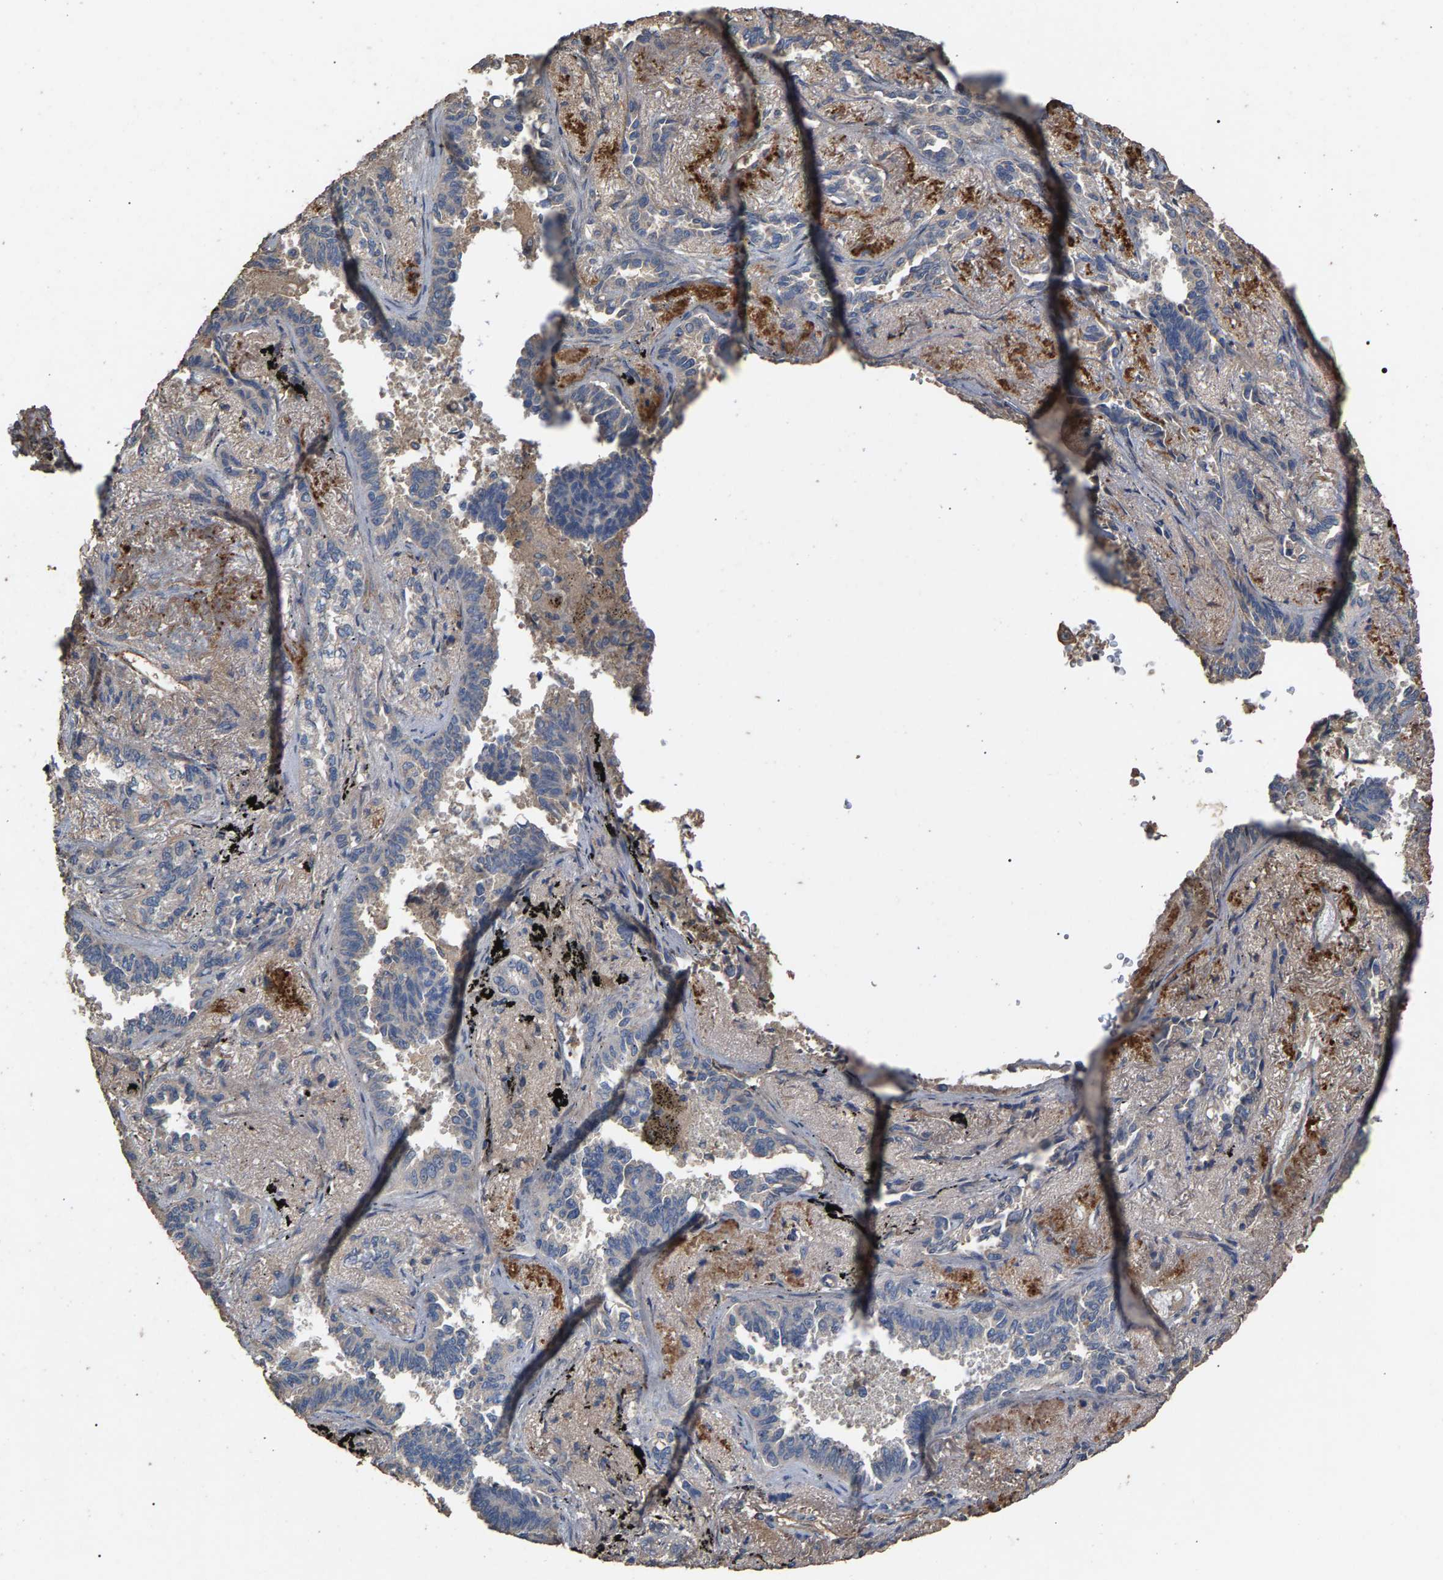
{"staining": {"intensity": "negative", "quantity": "none", "location": "none"}, "tissue": "lung cancer", "cell_type": "Tumor cells", "image_type": "cancer", "snomed": [{"axis": "morphology", "description": "Adenocarcinoma, NOS"}, {"axis": "topography", "description": "Lung"}], "caption": "Micrograph shows no significant protein staining in tumor cells of lung cancer.", "gene": "HTRA3", "patient": {"sex": "male", "age": 59}}